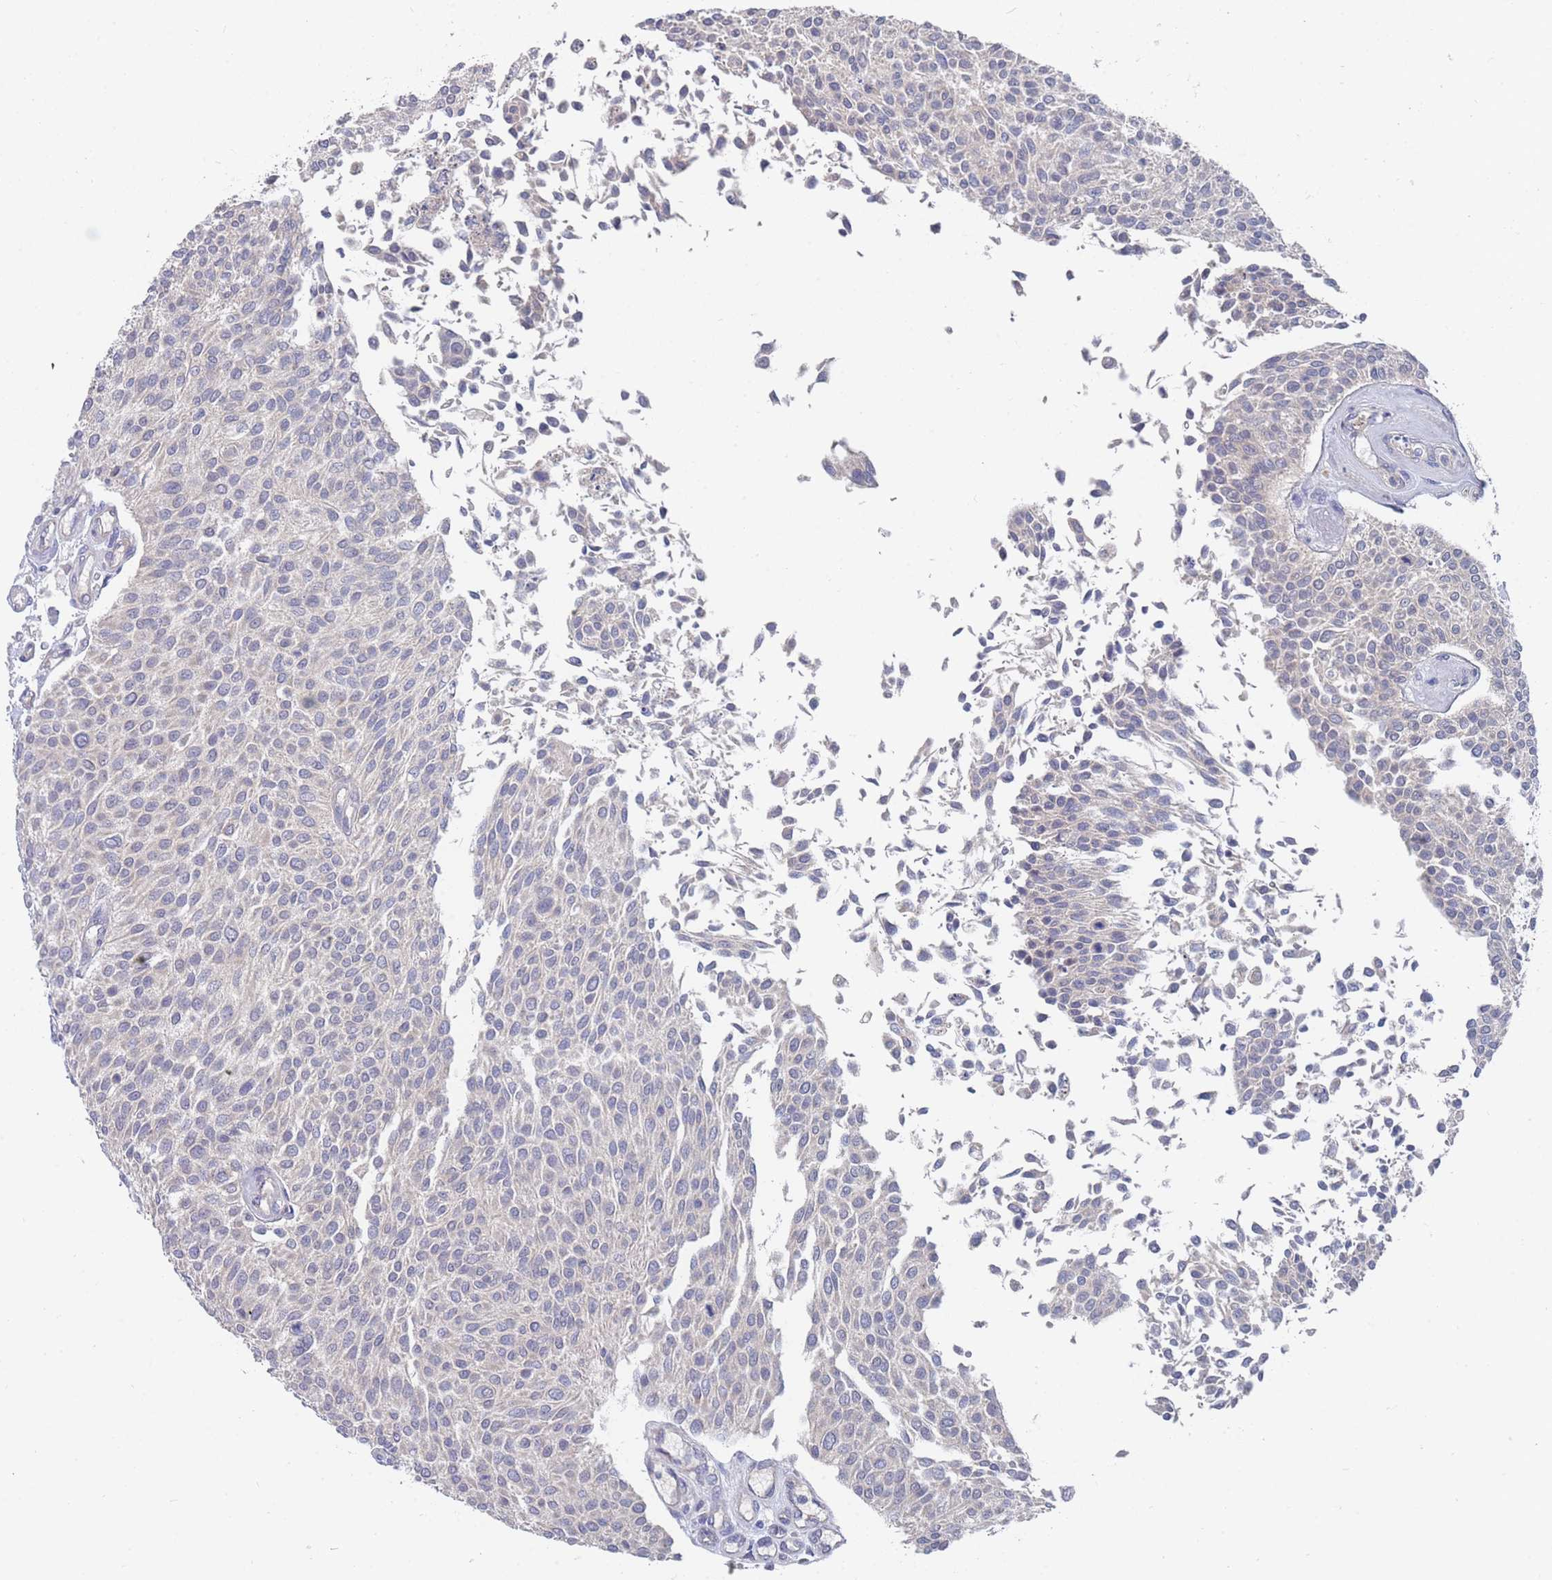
{"staining": {"intensity": "negative", "quantity": "none", "location": "none"}, "tissue": "urothelial cancer", "cell_type": "Tumor cells", "image_type": "cancer", "snomed": [{"axis": "morphology", "description": "Urothelial carcinoma, NOS"}, {"axis": "topography", "description": "Urinary bladder"}], "caption": "Tumor cells are negative for protein expression in human urothelial cancer. (Brightfield microscopy of DAB (3,3'-diaminobenzidine) IHC at high magnification).", "gene": "NUB1", "patient": {"sex": "male", "age": 55}}